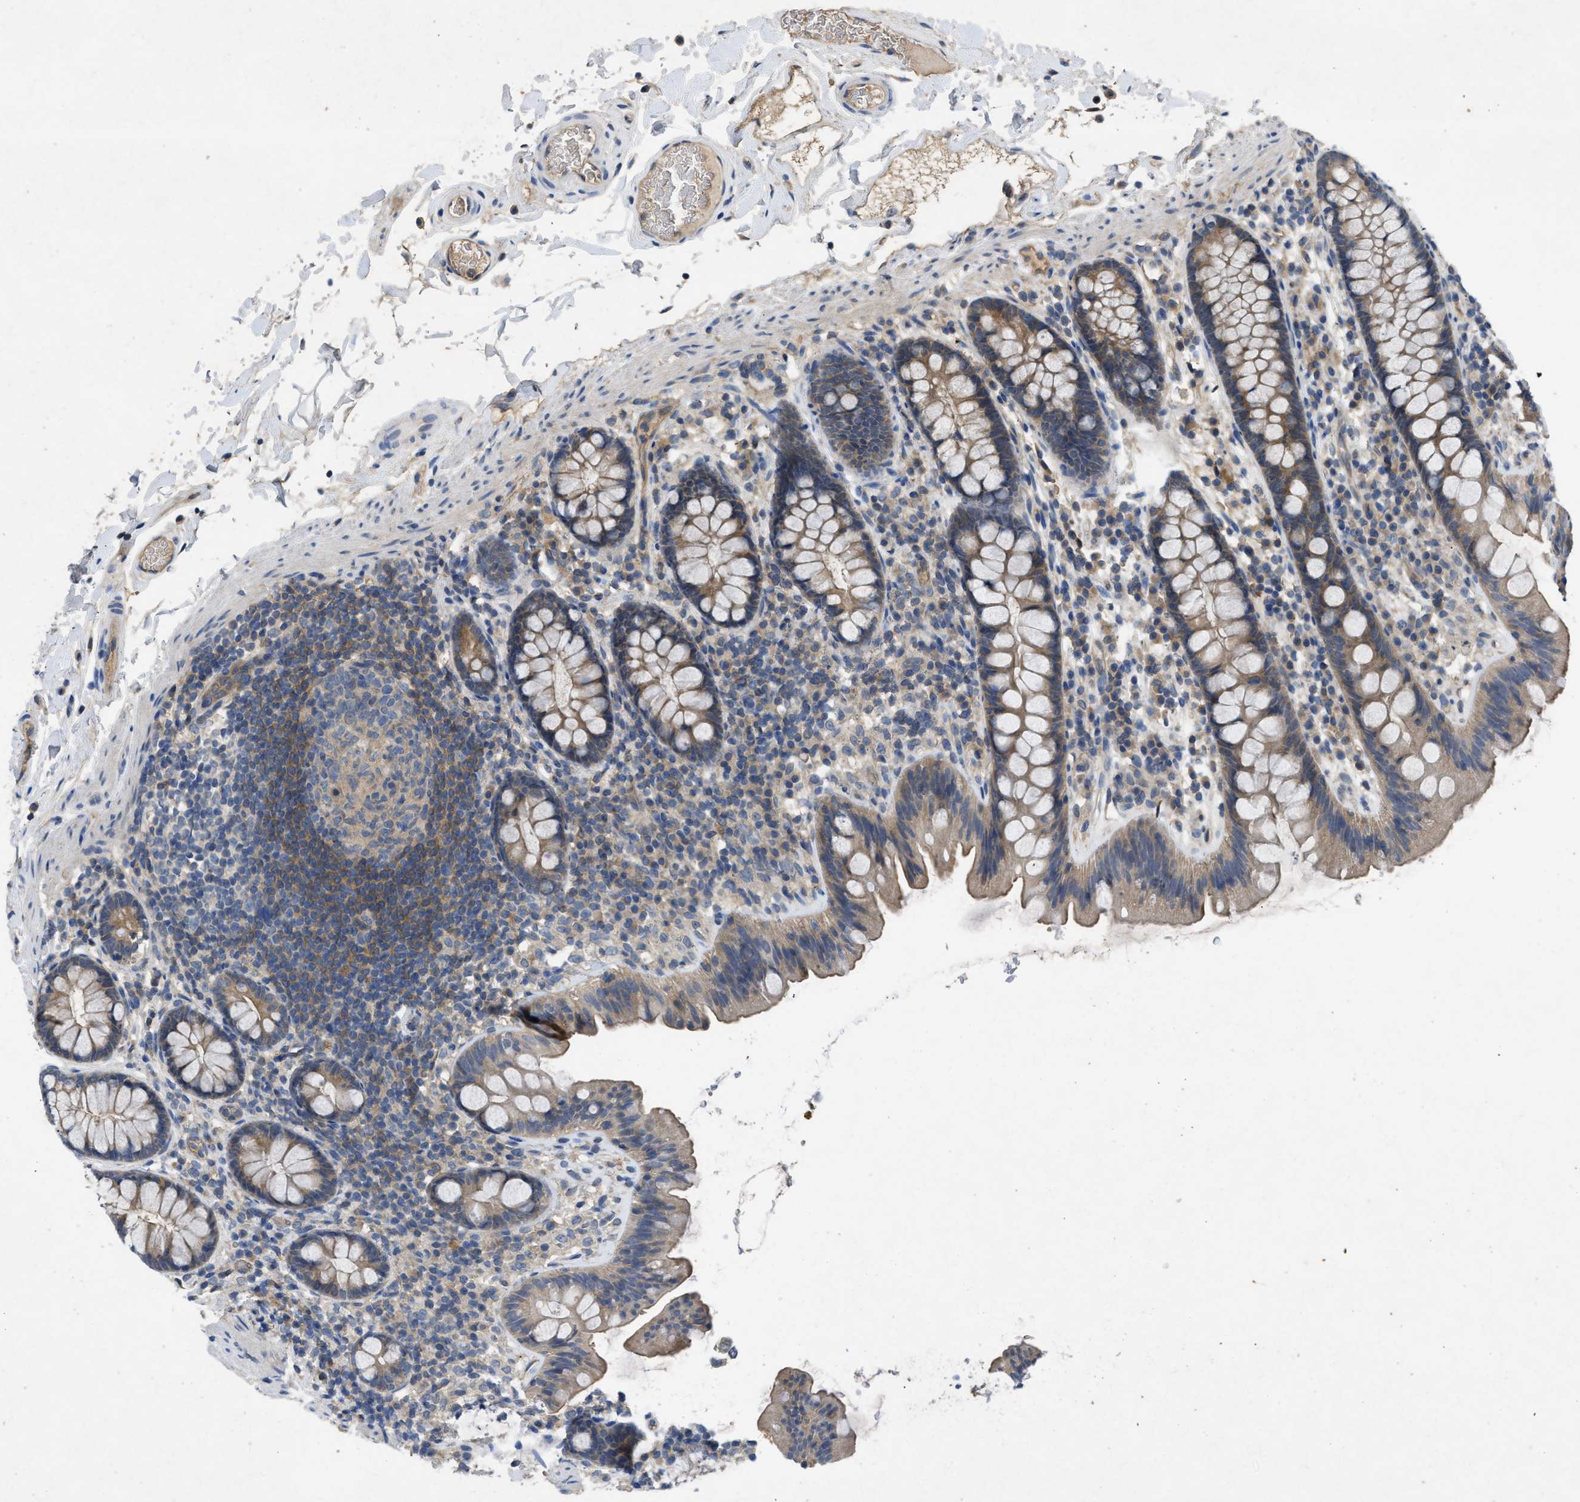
{"staining": {"intensity": "moderate", "quantity": ">75%", "location": "cytoplasmic/membranous"}, "tissue": "colon", "cell_type": "Endothelial cells", "image_type": "normal", "snomed": [{"axis": "morphology", "description": "Normal tissue, NOS"}, {"axis": "topography", "description": "Colon"}], "caption": "A medium amount of moderate cytoplasmic/membranous expression is present in approximately >75% of endothelial cells in normal colon.", "gene": "PPP3CA", "patient": {"sex": "female", "age": 80}}